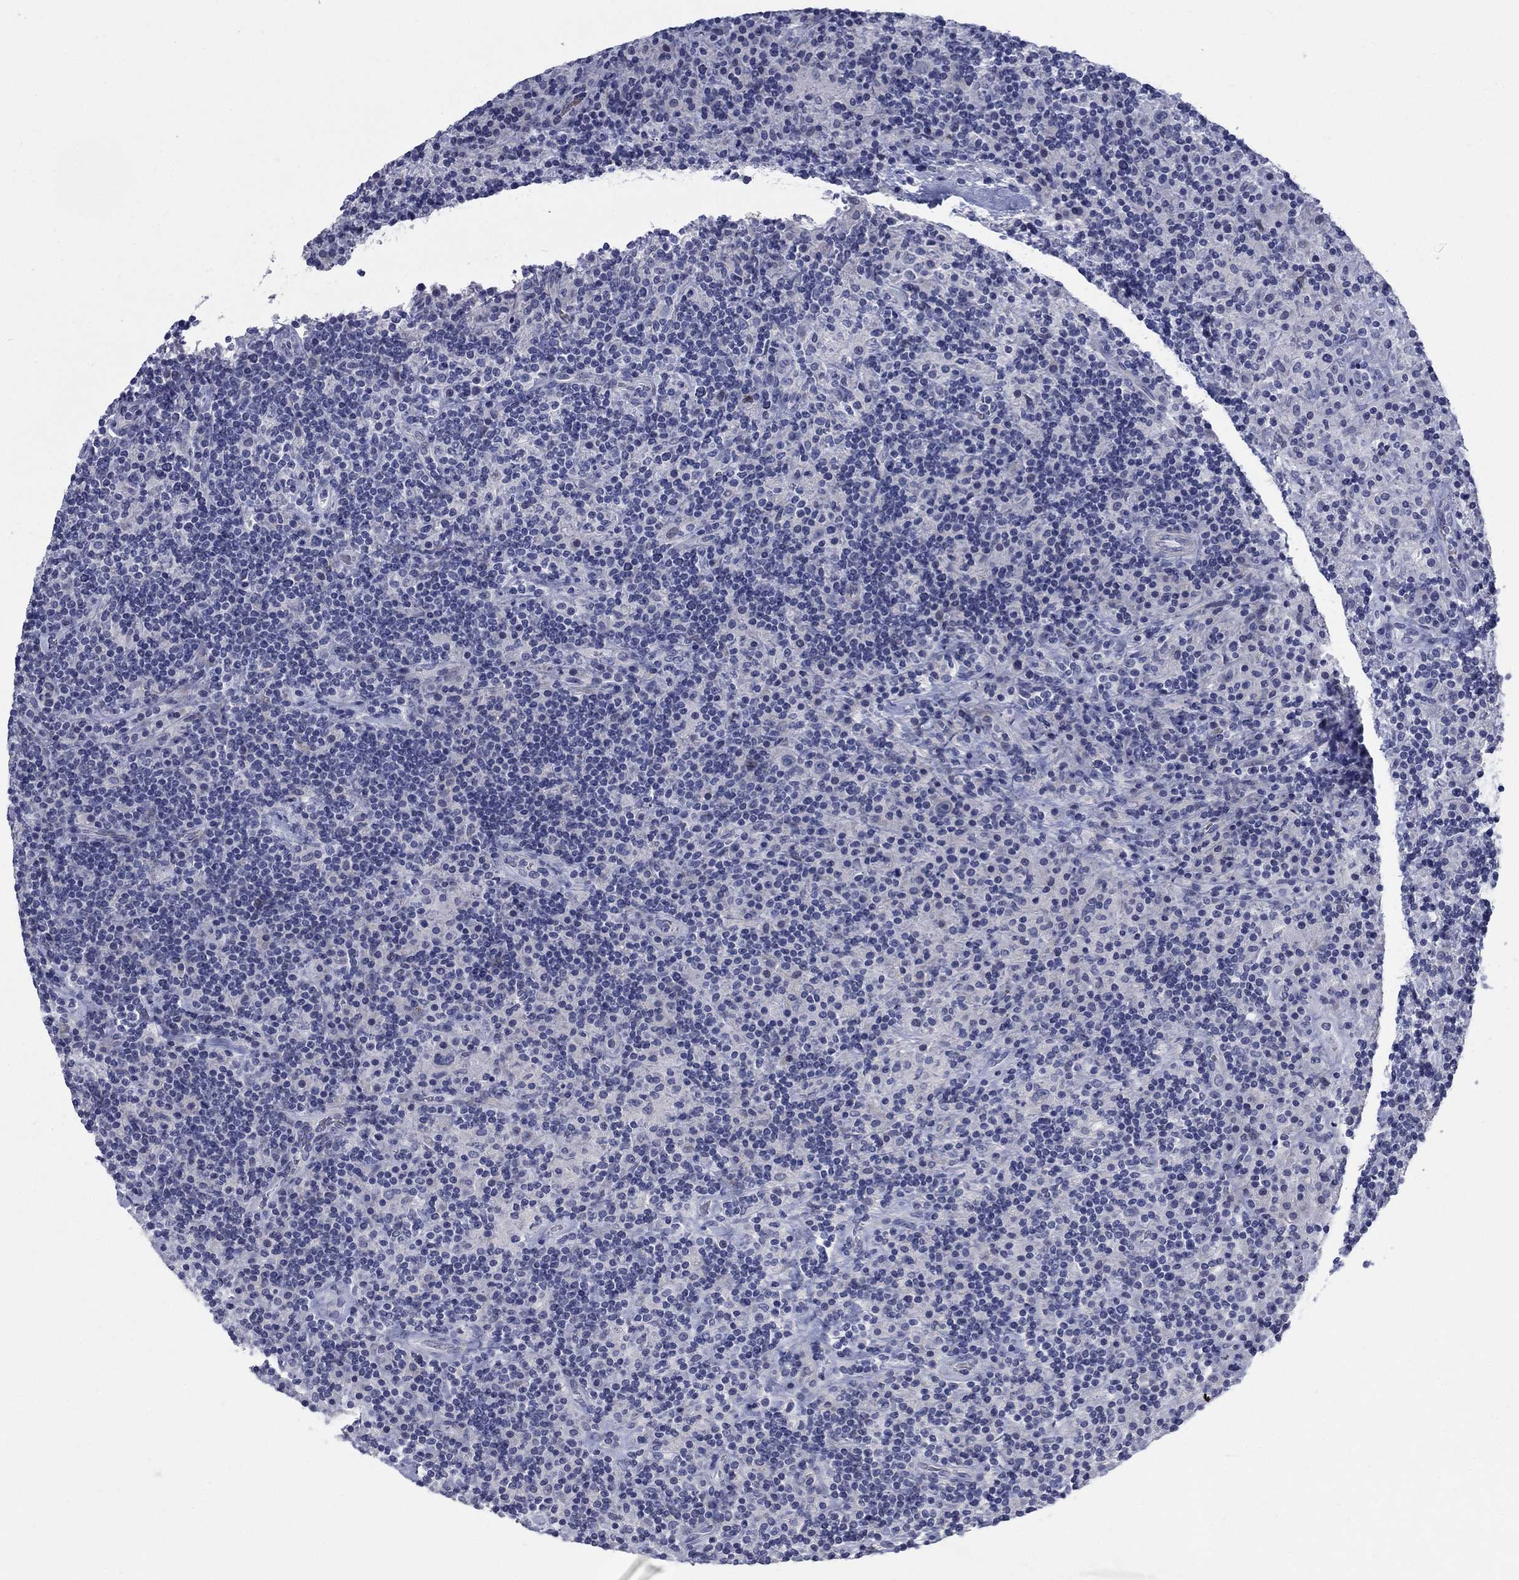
{"staining": {"intensity": "negative", "quantity": "none", "location": "none"}, "tissue": "lymphoma", "cell_type": "Tumor cells", "image_type": "cancer", "snomed": [{"axis": "morphology", "description": "Hodgkin's disease, NOS"}, {"axis": "topography", "description": "Lymph node"}], "caption": "An immunohistochemistry (IHC) photomicrograph of lymphoma is shown. There is no staining in tumor cells of lymphoma.", "gene": "DNER", "patient": {"sex": "male", "age": 70}}